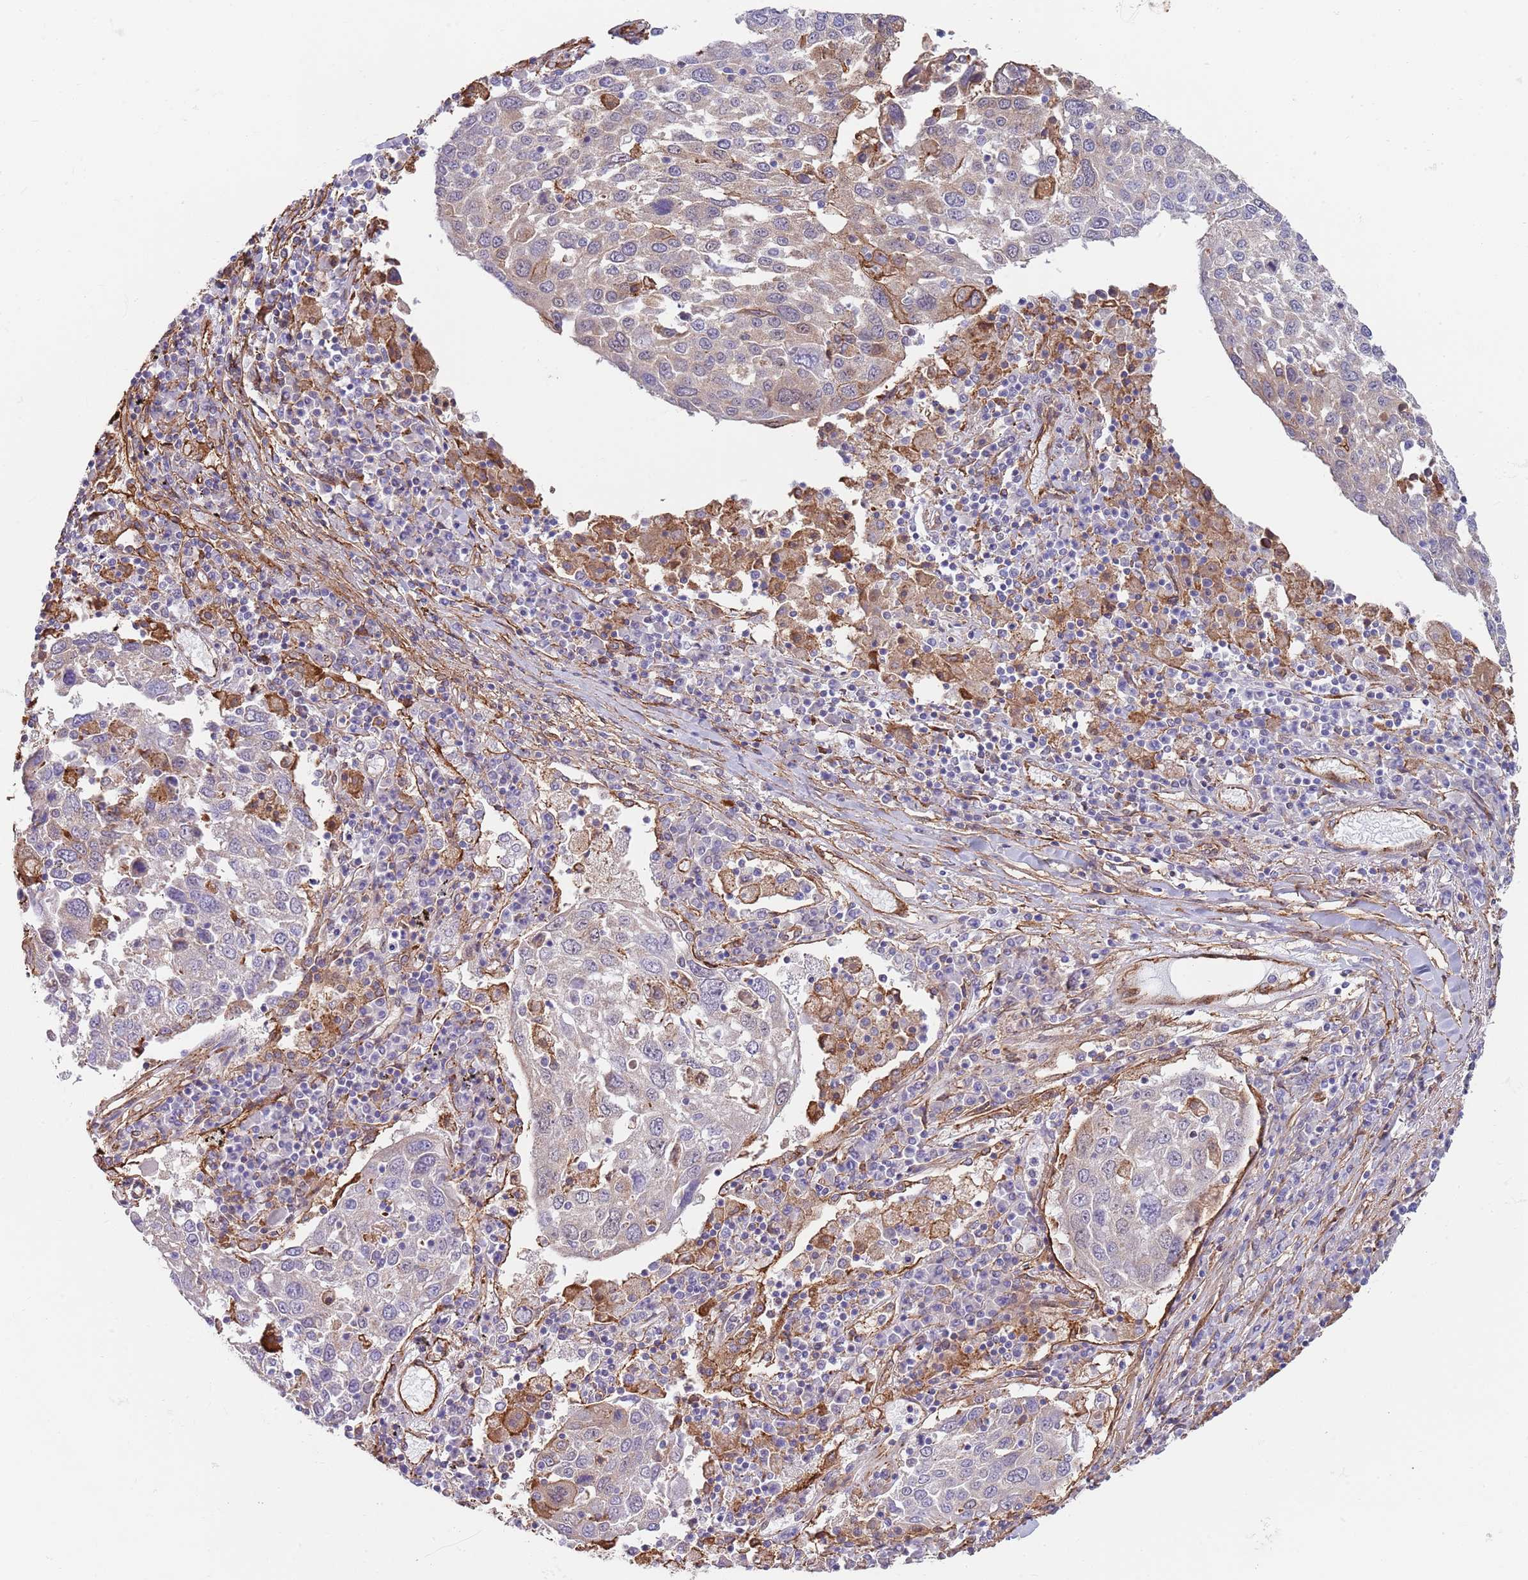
{"staining": {"intensity": "negative", "quantity": "none", "location": "none"}, "tissue": "lung cancer", "cell_type": "Tumor cells", "image_type": "cancer", "snomed": [{"axis": "morphology", "description": "Squamous cell carcinoma, NOS"}, {"axis": "topography", "description": "Lung"}], "caption": "Tumor cells show no significant expression in lung cancer. The staining was performed using DAB to visualize the protein expression in brown, while the nuclei were stained in blue with hematoxylin (Magnification: 20x).", "gene": "BPNT1", "patient": {"sex": "male", "age": 65}}